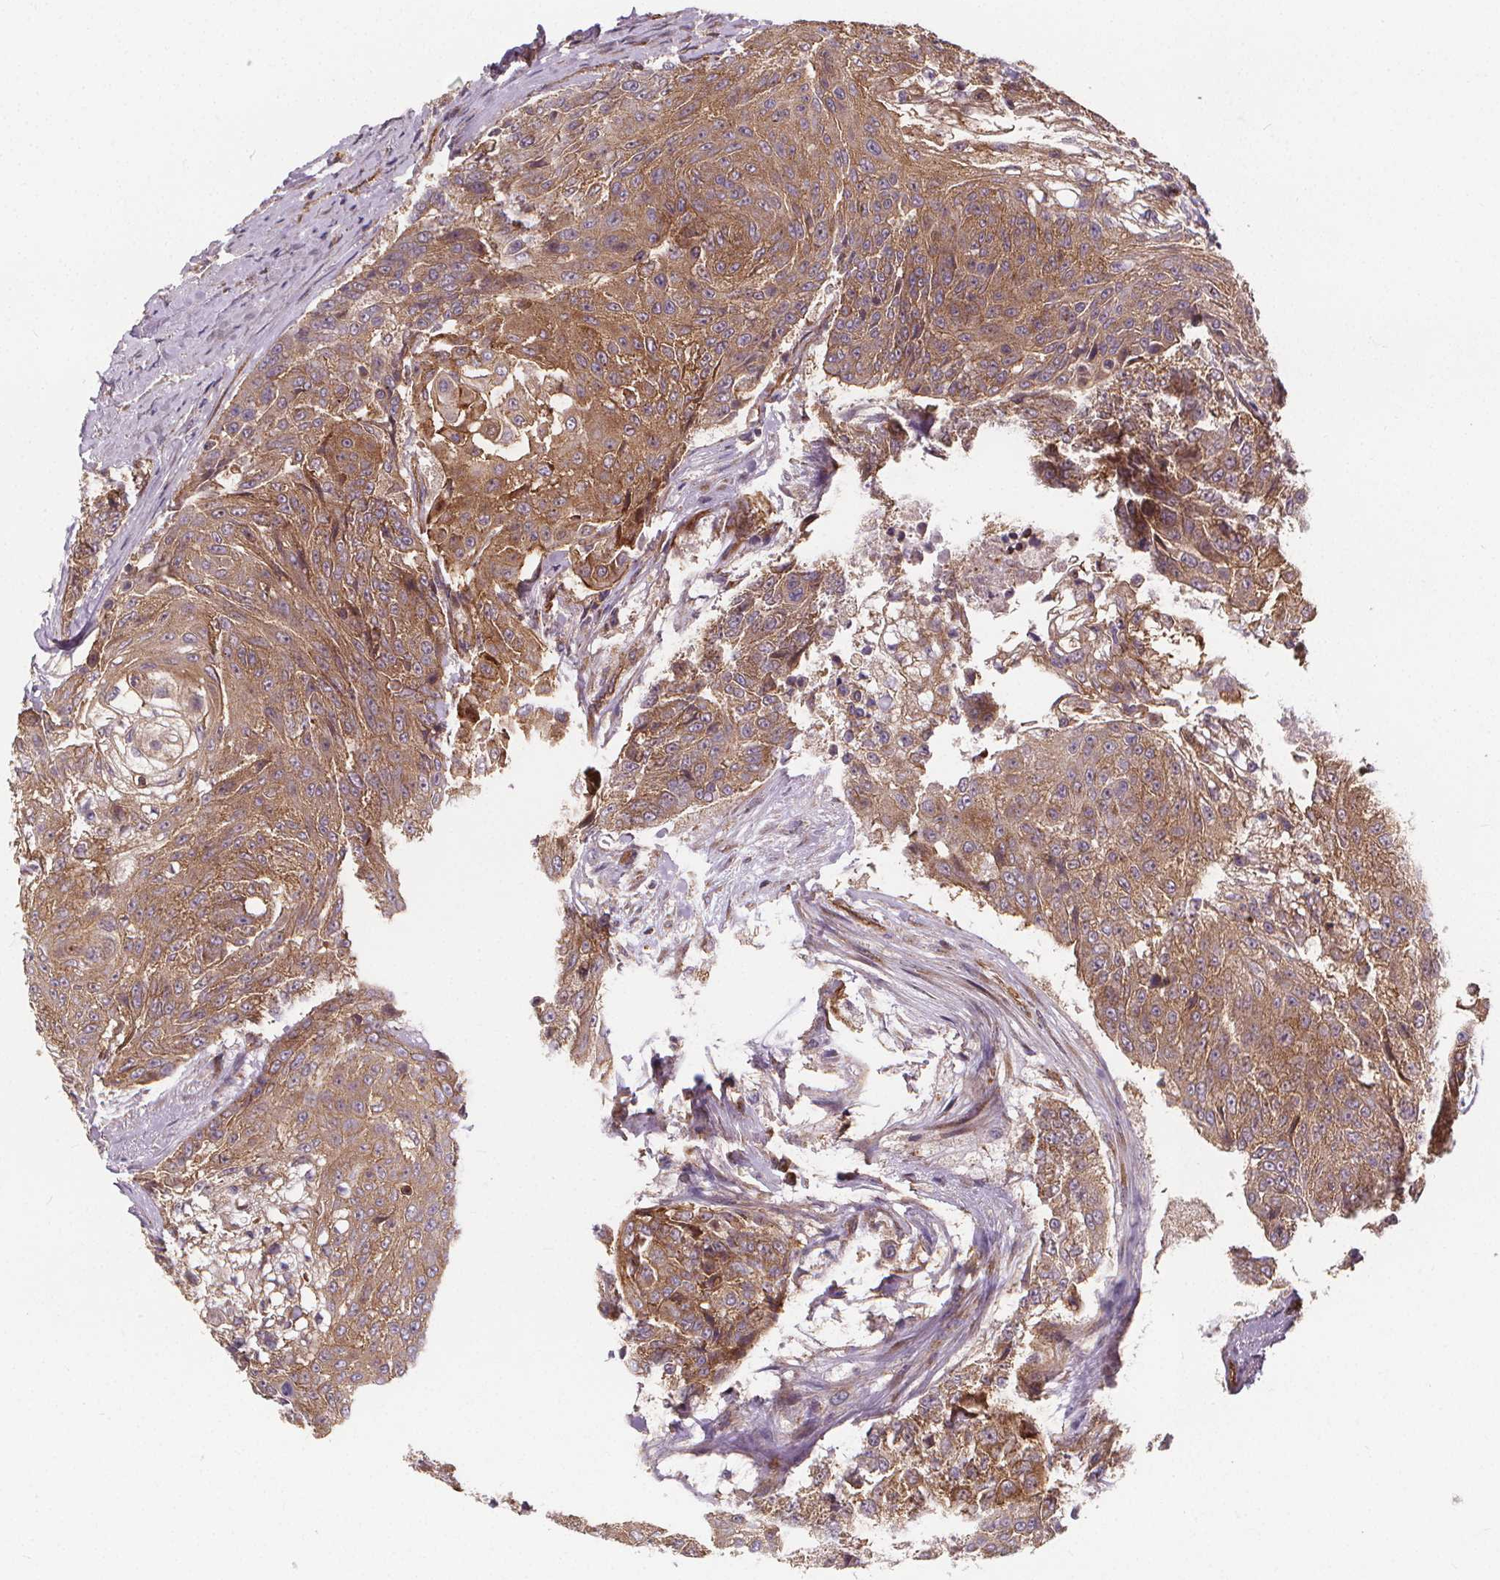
{"staining": {"intensity": "moderate", "quantity": ">75%", "location": "cytoplasmic/membranous"}, "tissue": "urothelial cancer", "cell_type": "Tumor cells", "image_type": "cancer", "snomed": [{"axis": "morphology", "description": "Urothelial carcinoma, High grade"}, {"axis": "topography", "description": "Urinary bladder"}], "caption": "A micrograph of urothelial cancer stained for a protein demonstrates moderate cytoplasmic/membranous brown staining in tumor cells. The staining was performed using DAB (3,3'-diaminobenzidine) to visualize the protein expression in brown, while the nuclei were stained in blue with hematoxylin (Magnification: 20x).", "gene": "CLINT1", "patient": {"sex": "female", "age": 63}}